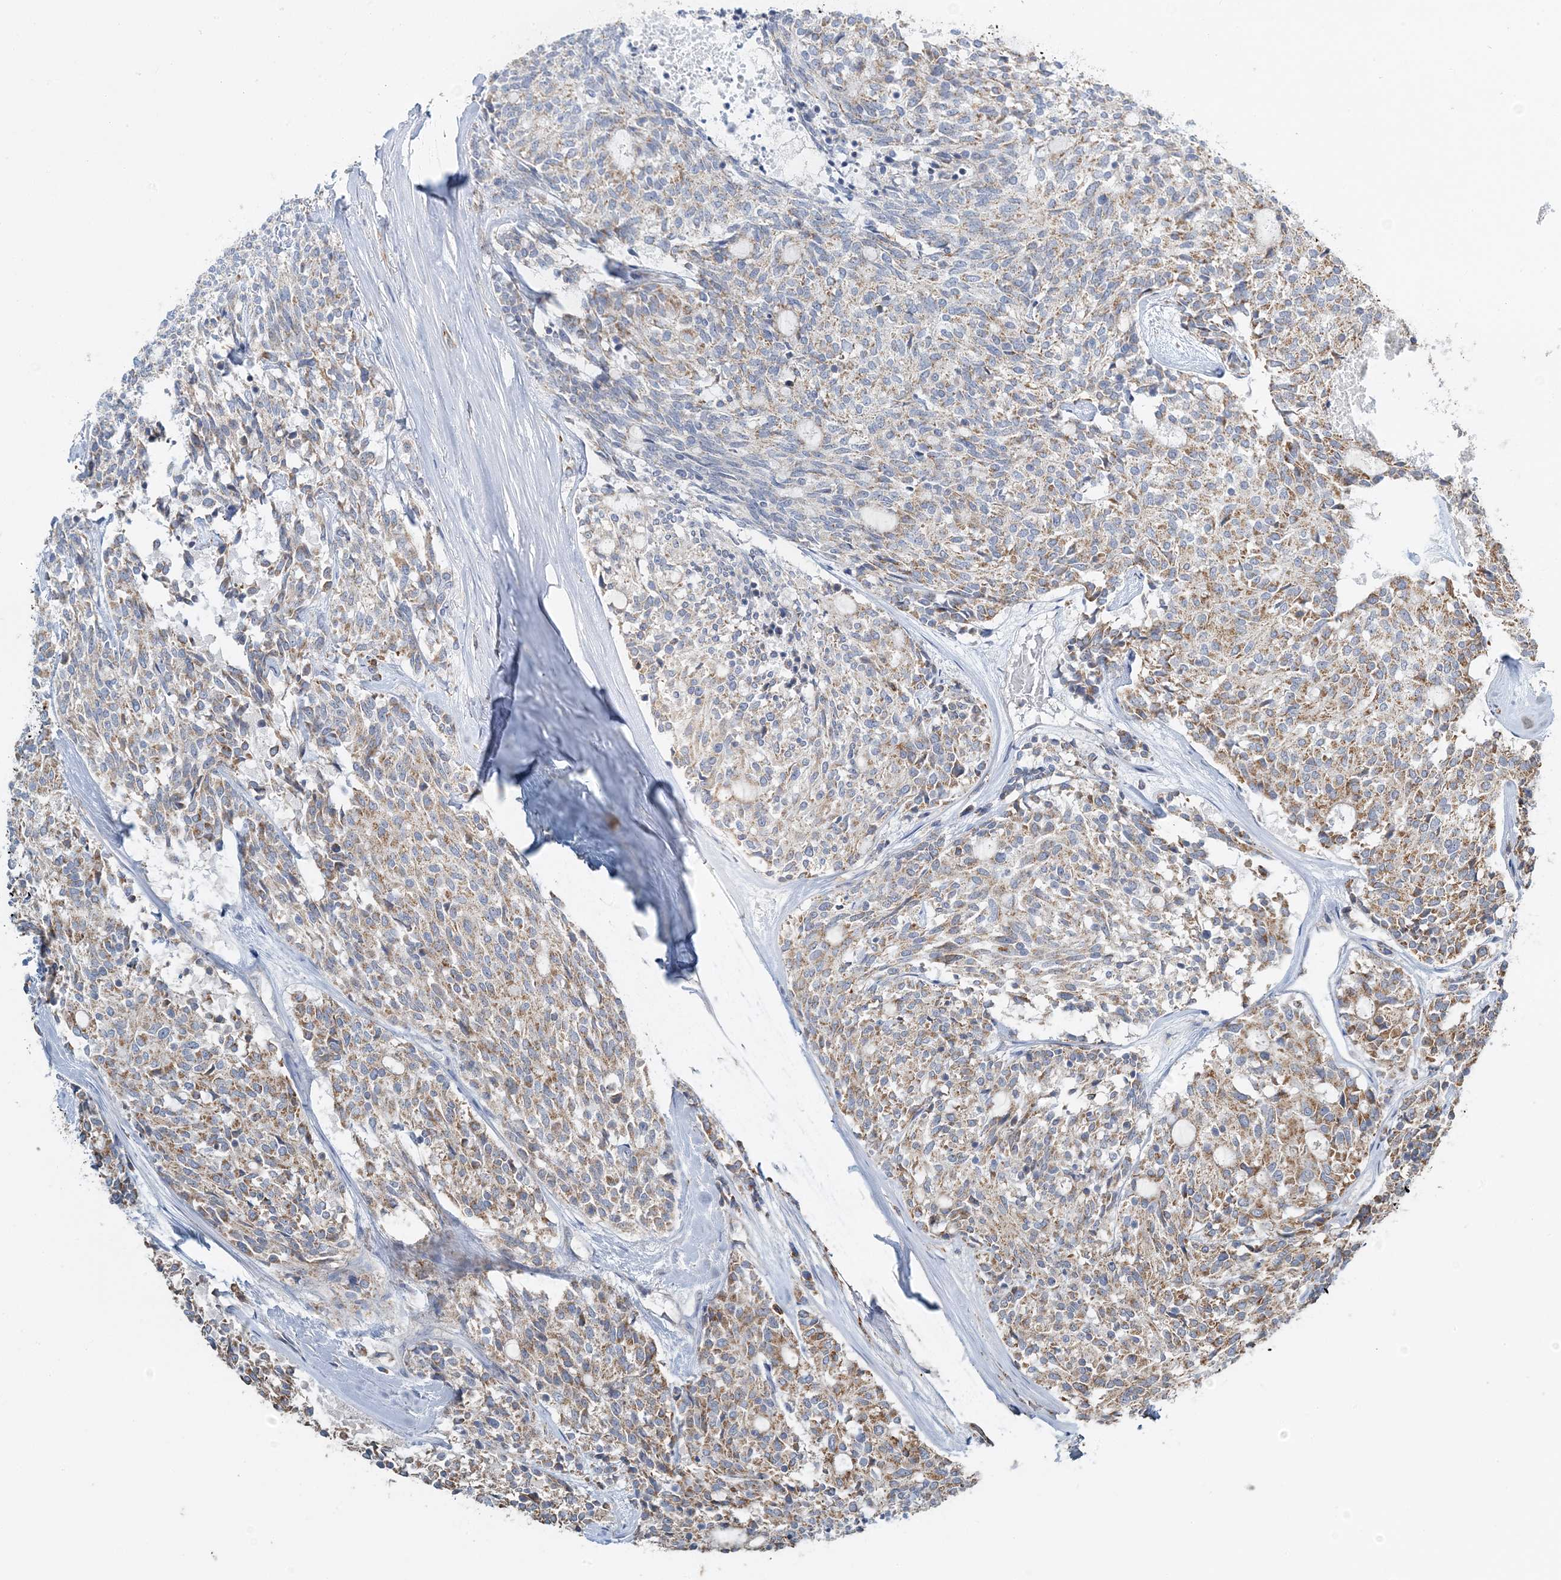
{"staining": {"intensity": "moderate", "quantity": "25%-75%", "location": "cytoplasmic/membranous"}, "tissue": "carcinoid", "cell_type": "Tumor cells", "image_type": "cancer", "snomed": [{"axis": "morphology", "description": "Carcinoid, malignant, NOS"}, {"axis": "topography", "description": "Pancreas"}], "caption": "Malignant carcinoid stained with immunohistochemistry displays moderate cytoplasmic/membranous positivity in about 25%-75% of tumor cells. (DAB (3,3'-diaminobenzidine) = brown stain, brightfield microscopy at high magnification).", "gene": "TMLHE", "patient": {"sex": "female", "age": 54}}